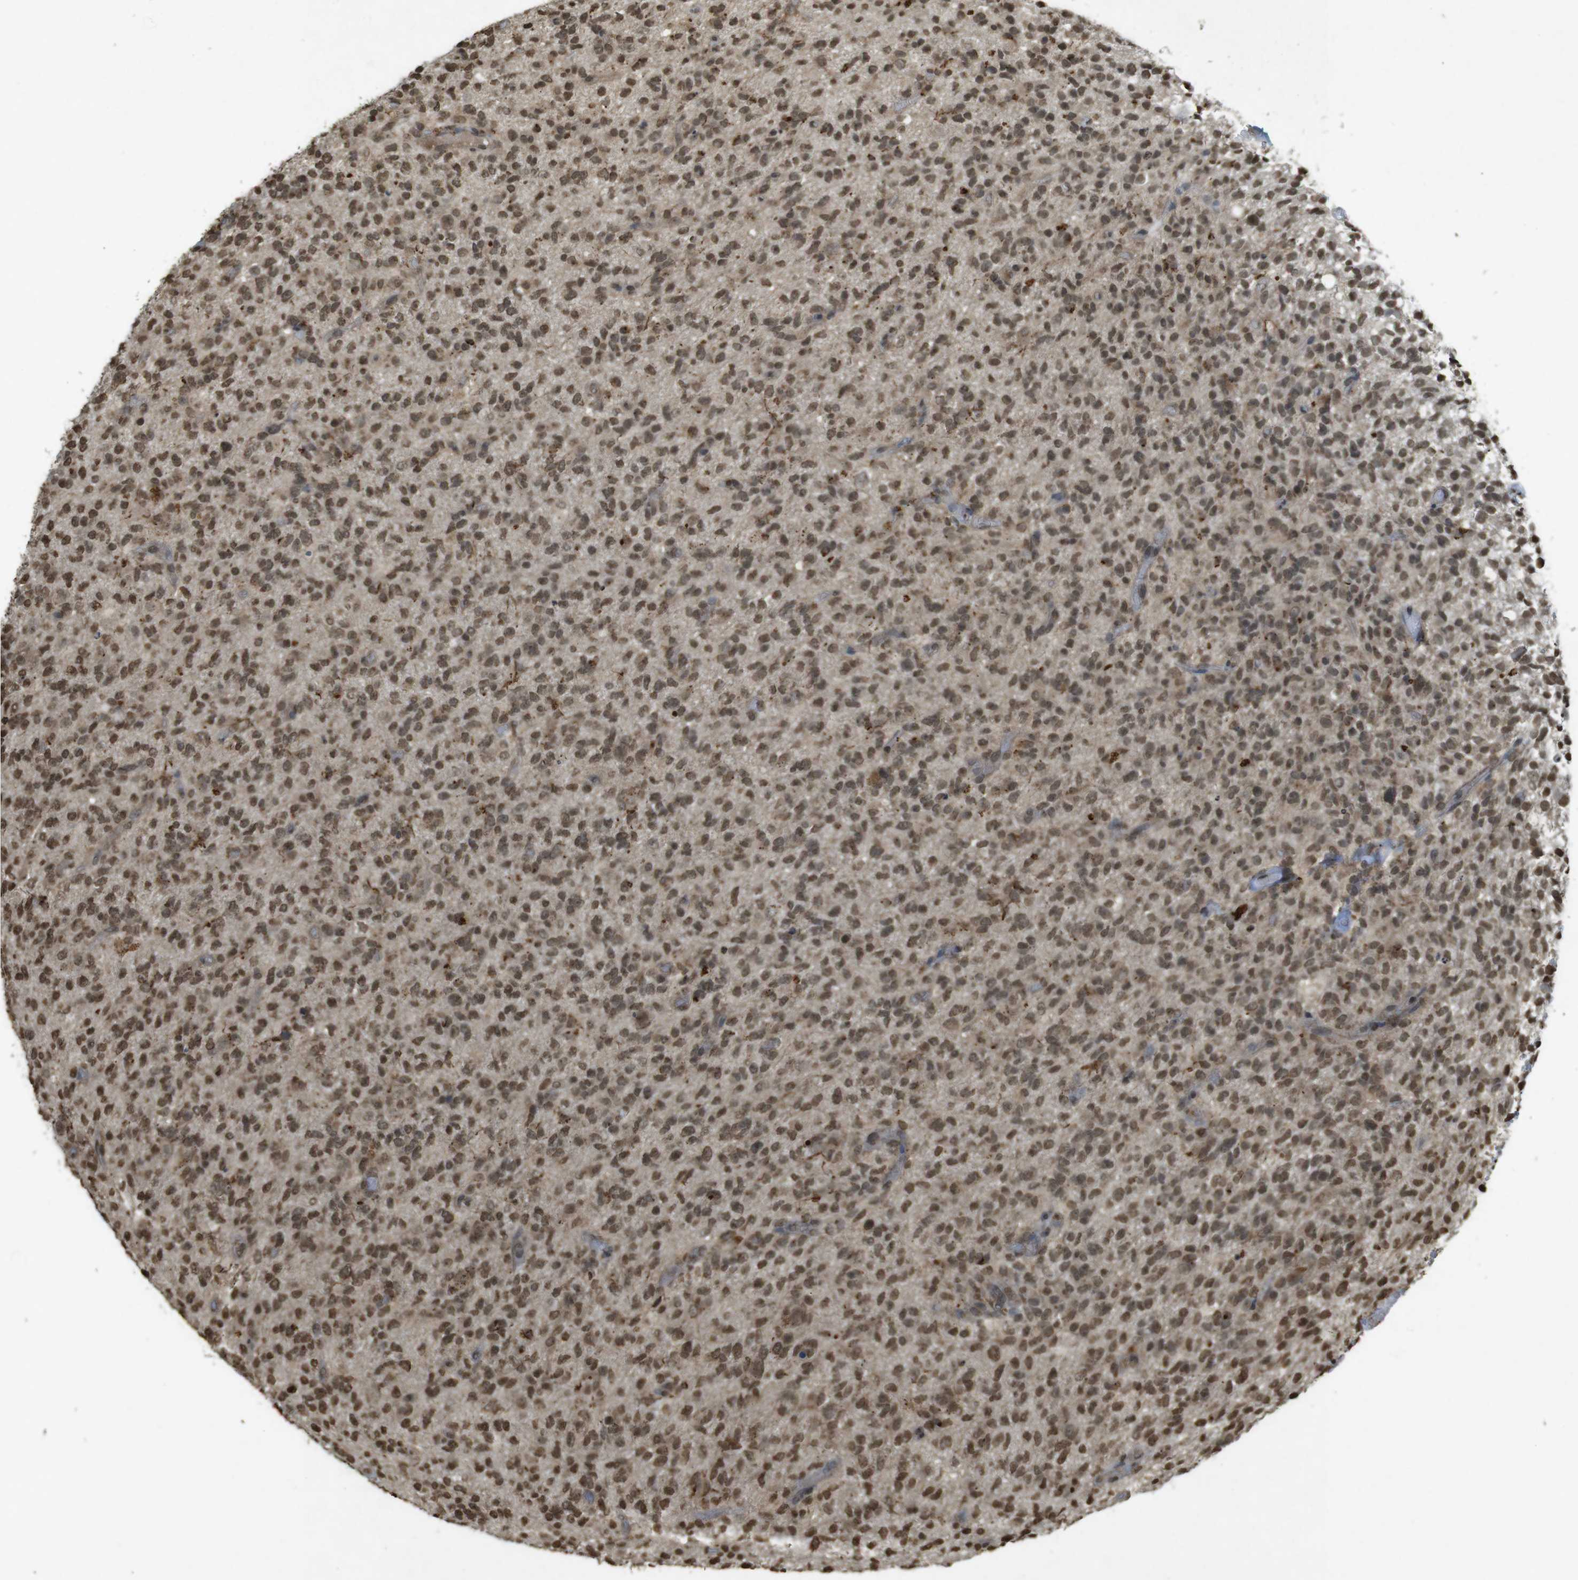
{"staining": {"intensity": "moderate", "quantity": ">75%", "location": "nuclear"}, "tissue": "glioma", "cell_type": "Tumor cells", "image_type": "cancer", "snomed": [{"axis": "morphology", "description": "Glioma, malignant, High grade"}, {"axis": "topography", "description": "Brain"}], "caption": "DAB (3,3'-diaminobenzidine) immunohistochemical staining of human malignant glioma (high-grade) demonstrates moderate nuclear protein expression in approximately >75% of tumor cells.", "gene": "ORC4", "patient": {"sex": "male", "age": 71}}